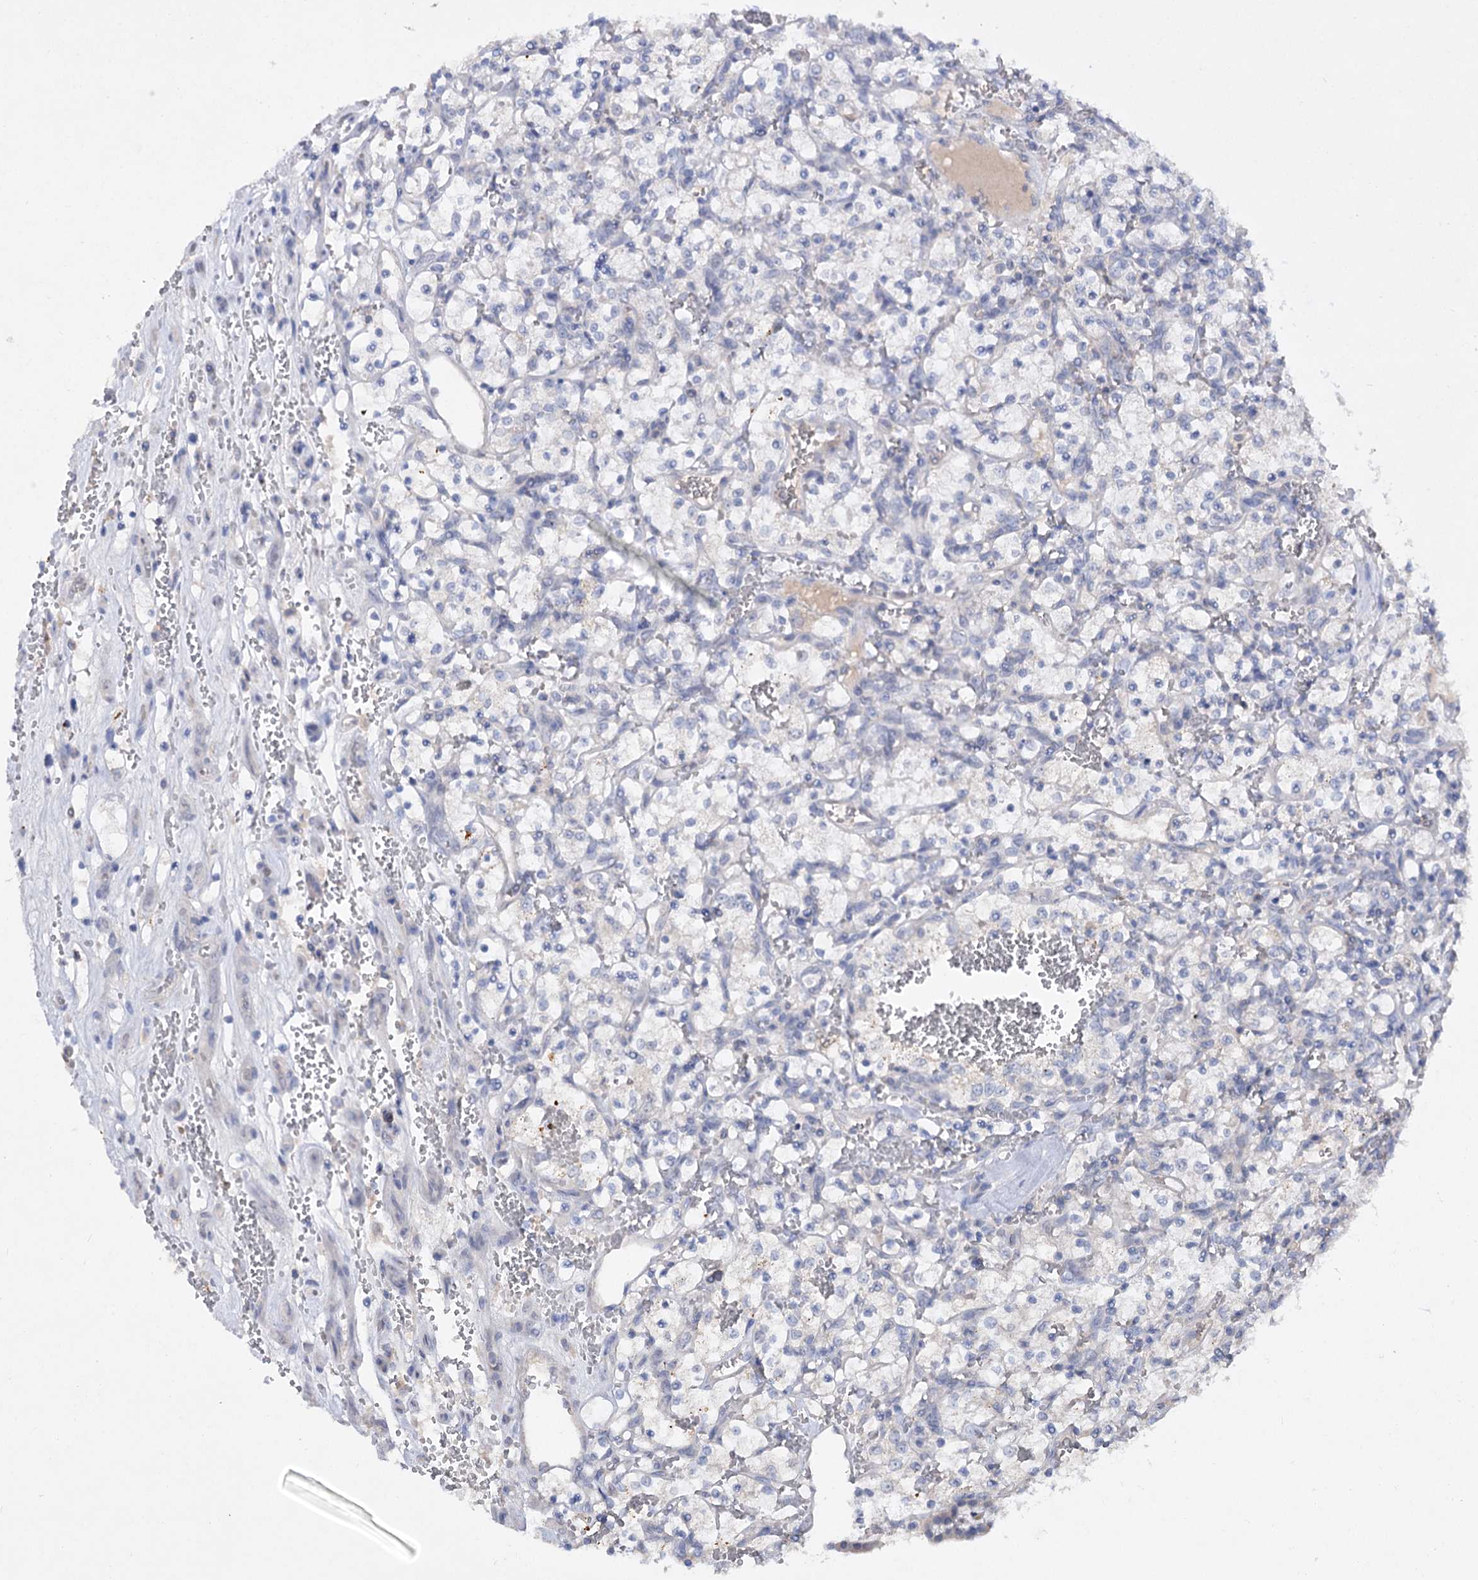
{"staining": {"intensity": "negative", "quantity": "none", "location": "none"}, "tissue": "renal cancer", "cell_type": "Tumor cells", "image_type": "cancer", "snomed": [{"axis": "morphology", "description": "Adenocarcinoma, NOS"}, {"axis": "topography", "description": "Kidney"}], "caption": "Tumor cells show no significant positivity in adenocarcinoma (renal).", "gene": "ATP4A", "patient": {"sex": "female", "age": 69}}